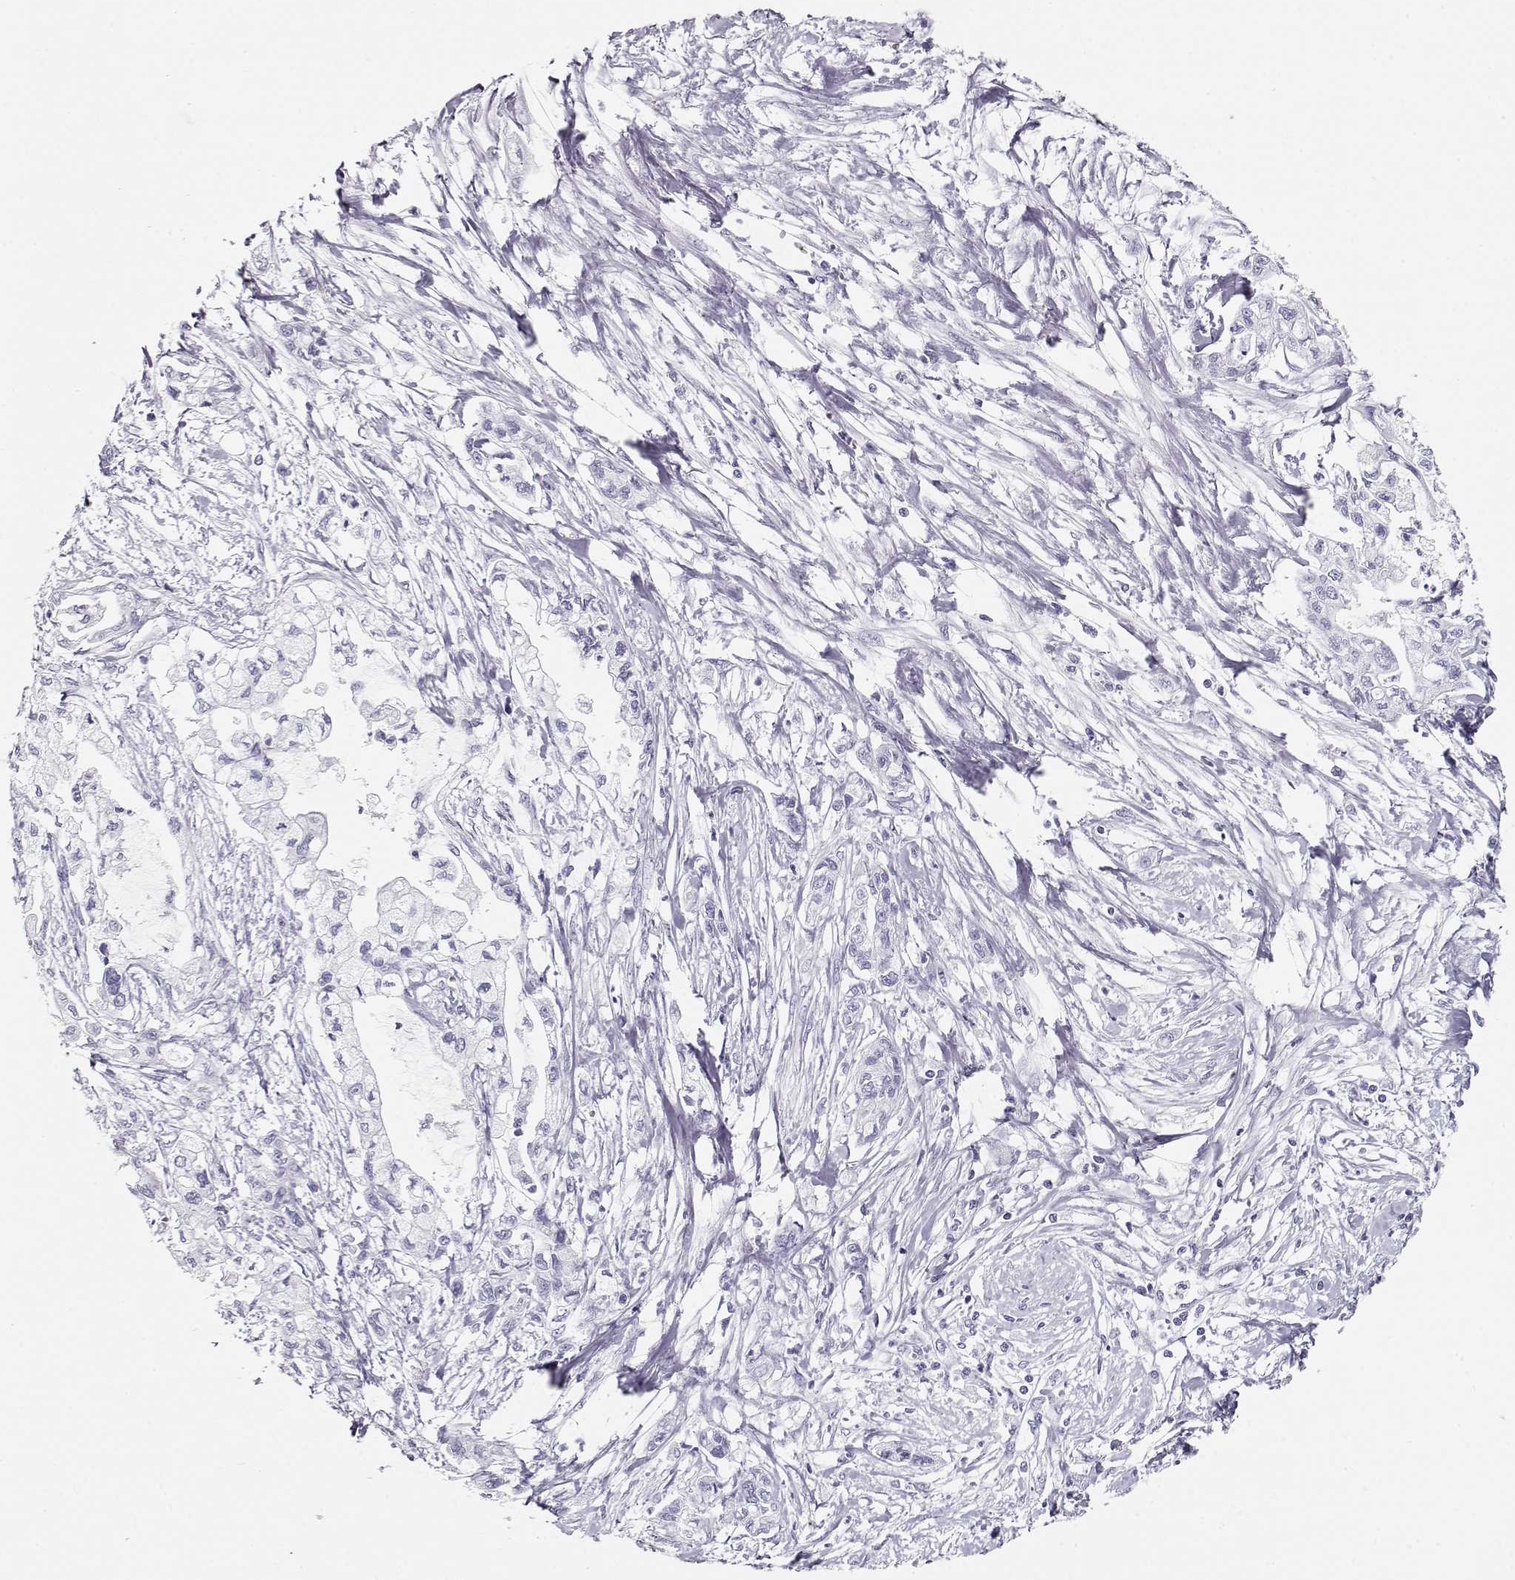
{"staining": {"intensity": "negative", "quantity": "none", "location": "none"}, "tissue": "pancreatic cancer", "cell_type": "Tumor cells", "image_type": "cancer", "snomed": [{"axis": "morphology", "description": "Adenocarcinoma, NOS"}, {"axis": "topography", "description": "Pancreas"}], "caption": "High power microscopy micrograph of an immunohistochemistry (IHC) image of pancreatic cancer, revealing no significant expression in tumor cells.", "gene": "MAGEC1", "patient": {"sex": "male", "age": 54}}